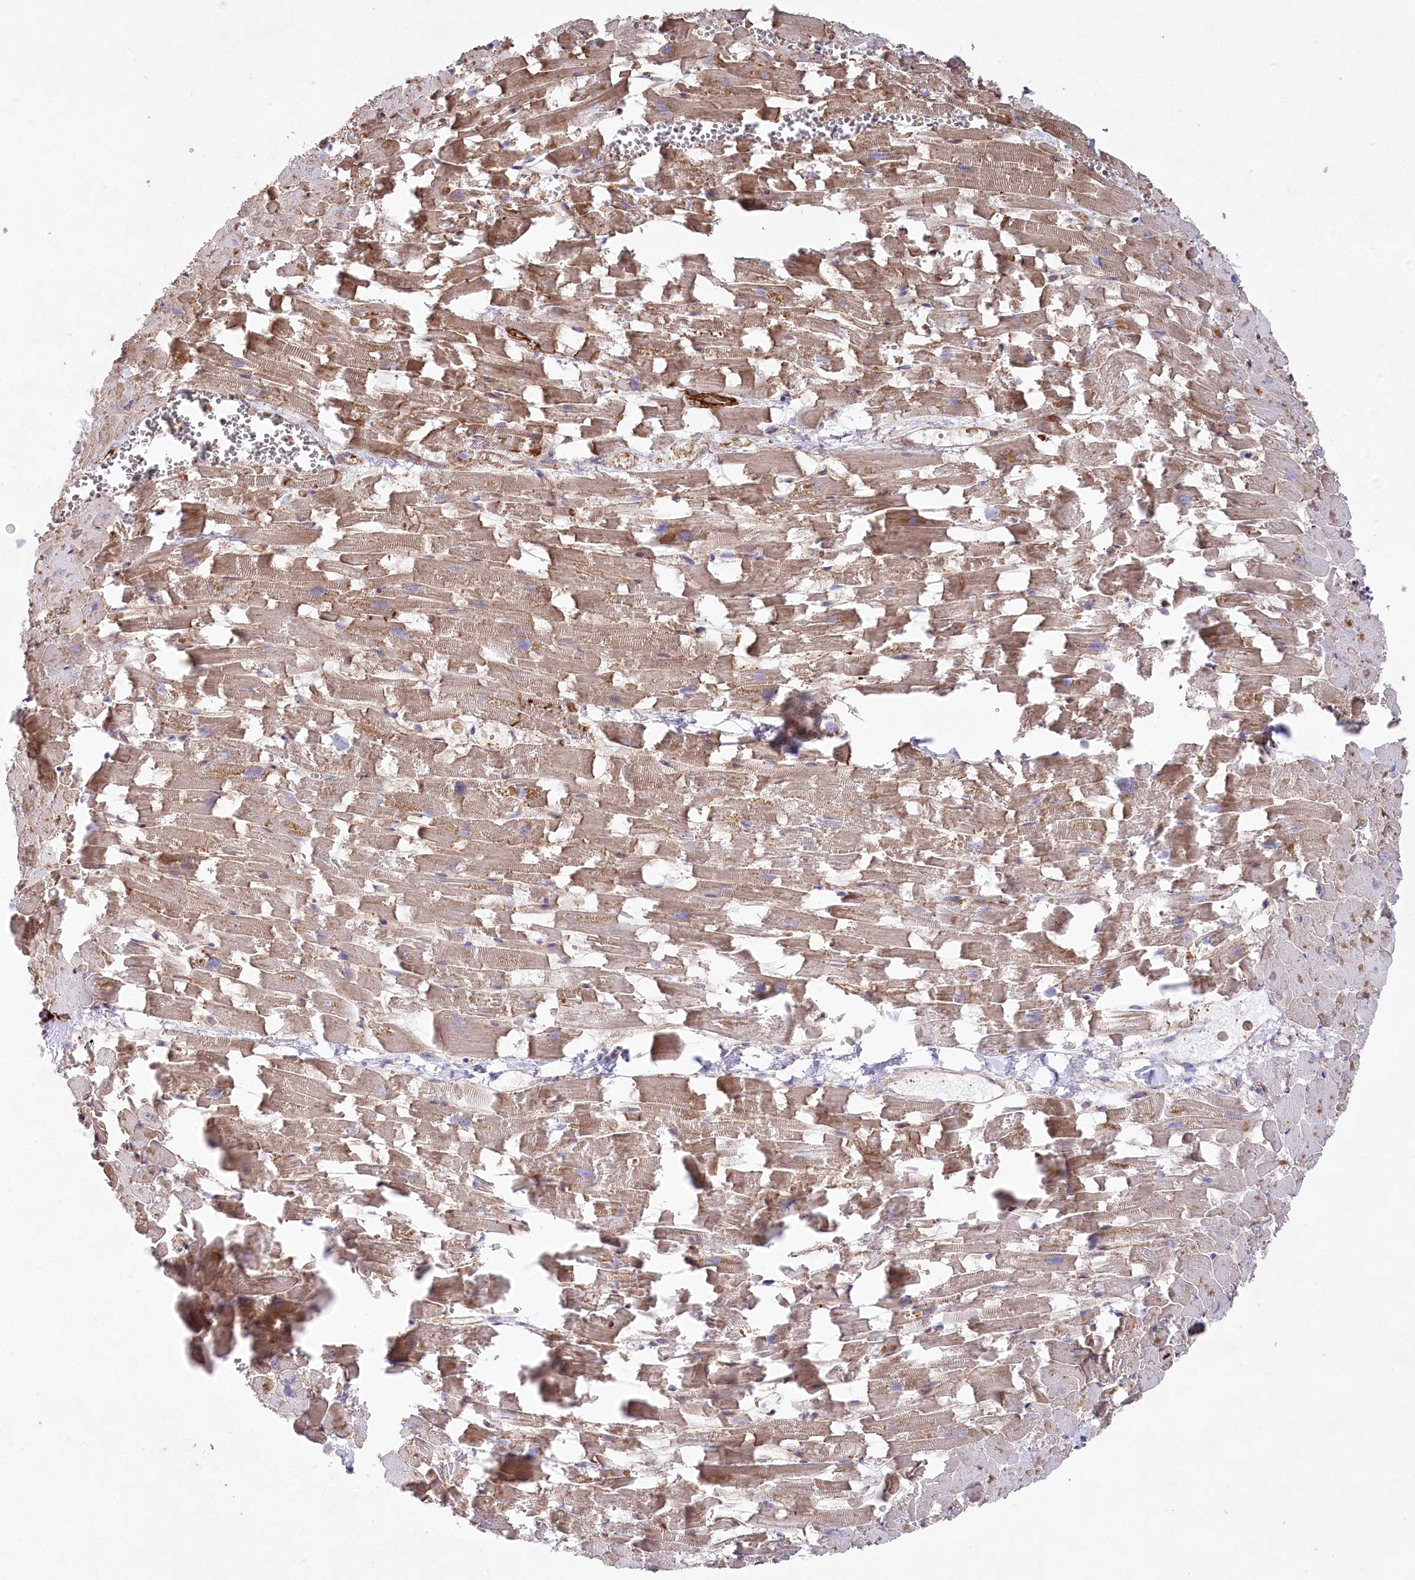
{"staining": {"intensity": "strong", "quantity": ">75%", "location": "cytoplasmic/membranous"}, "tissue": "heart muscle", "cell_type": "Cardiomyocytes", "image_type": "normal", "snomed": [{"axis": "morphology", "description": "Normal tissue, NOS"}, {"axis": "topography", "description": "Heart"}], "caption": "Immunohistochemical staining of unremarkable human heart muscle reveals high levels of strong cytoplasmic/membranous positivity in approximately >75% of cardiomyocytes.", "gene": "MTPAP", "patient": {"sex": "female", "age": 64}}